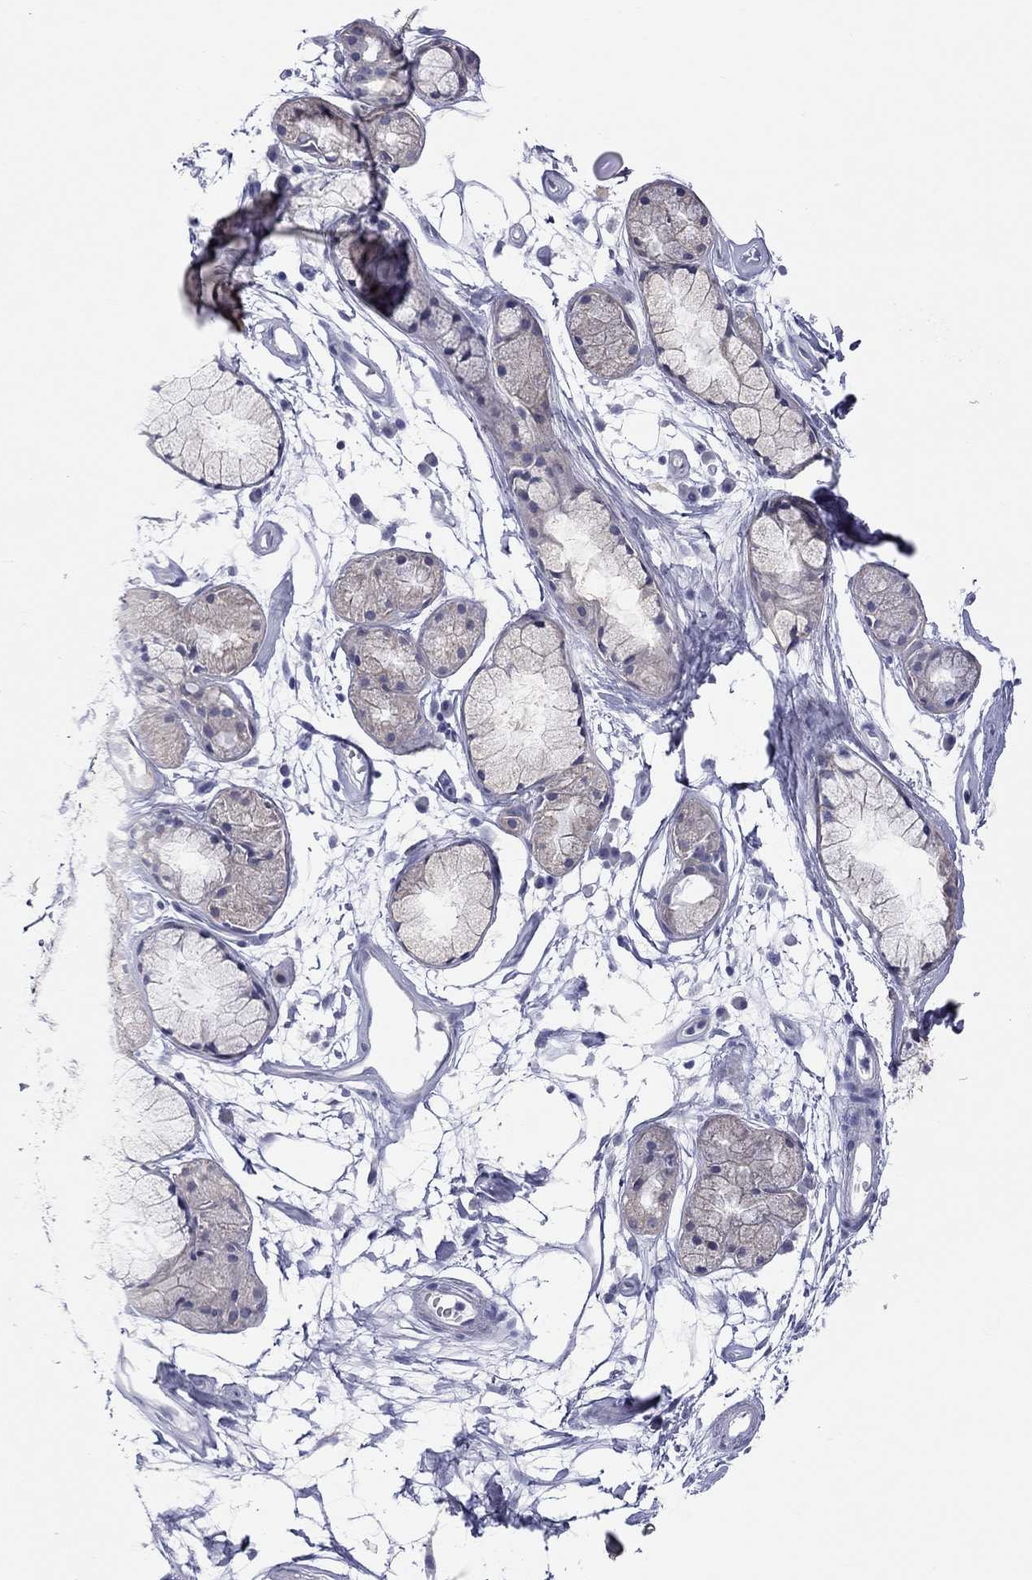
{"staining": {"intensity": "negative", "quantity": "none", "location": "none"}, "tissue": "soft tissue", "cell_type": "Chondrocytes", "image_type": "normal", "snomed": [{"axis": "morphology", "description": "Normal tissue, NOS"}, {"axis": "morphology", "description": "Squamous cell carcinoma, NOS"}, {"axis": "topography", "description": "Cartilage tissue"}, {"axis": "topography", "description": "Lung"}], "caption": "High power microscopy image of an immunohistochemistry (IHC) image of benign soft tissue, revealing no significant positivity in chondrocytes.", "gene": "AK8", "patient": {"sex": "male", "age": 66}}